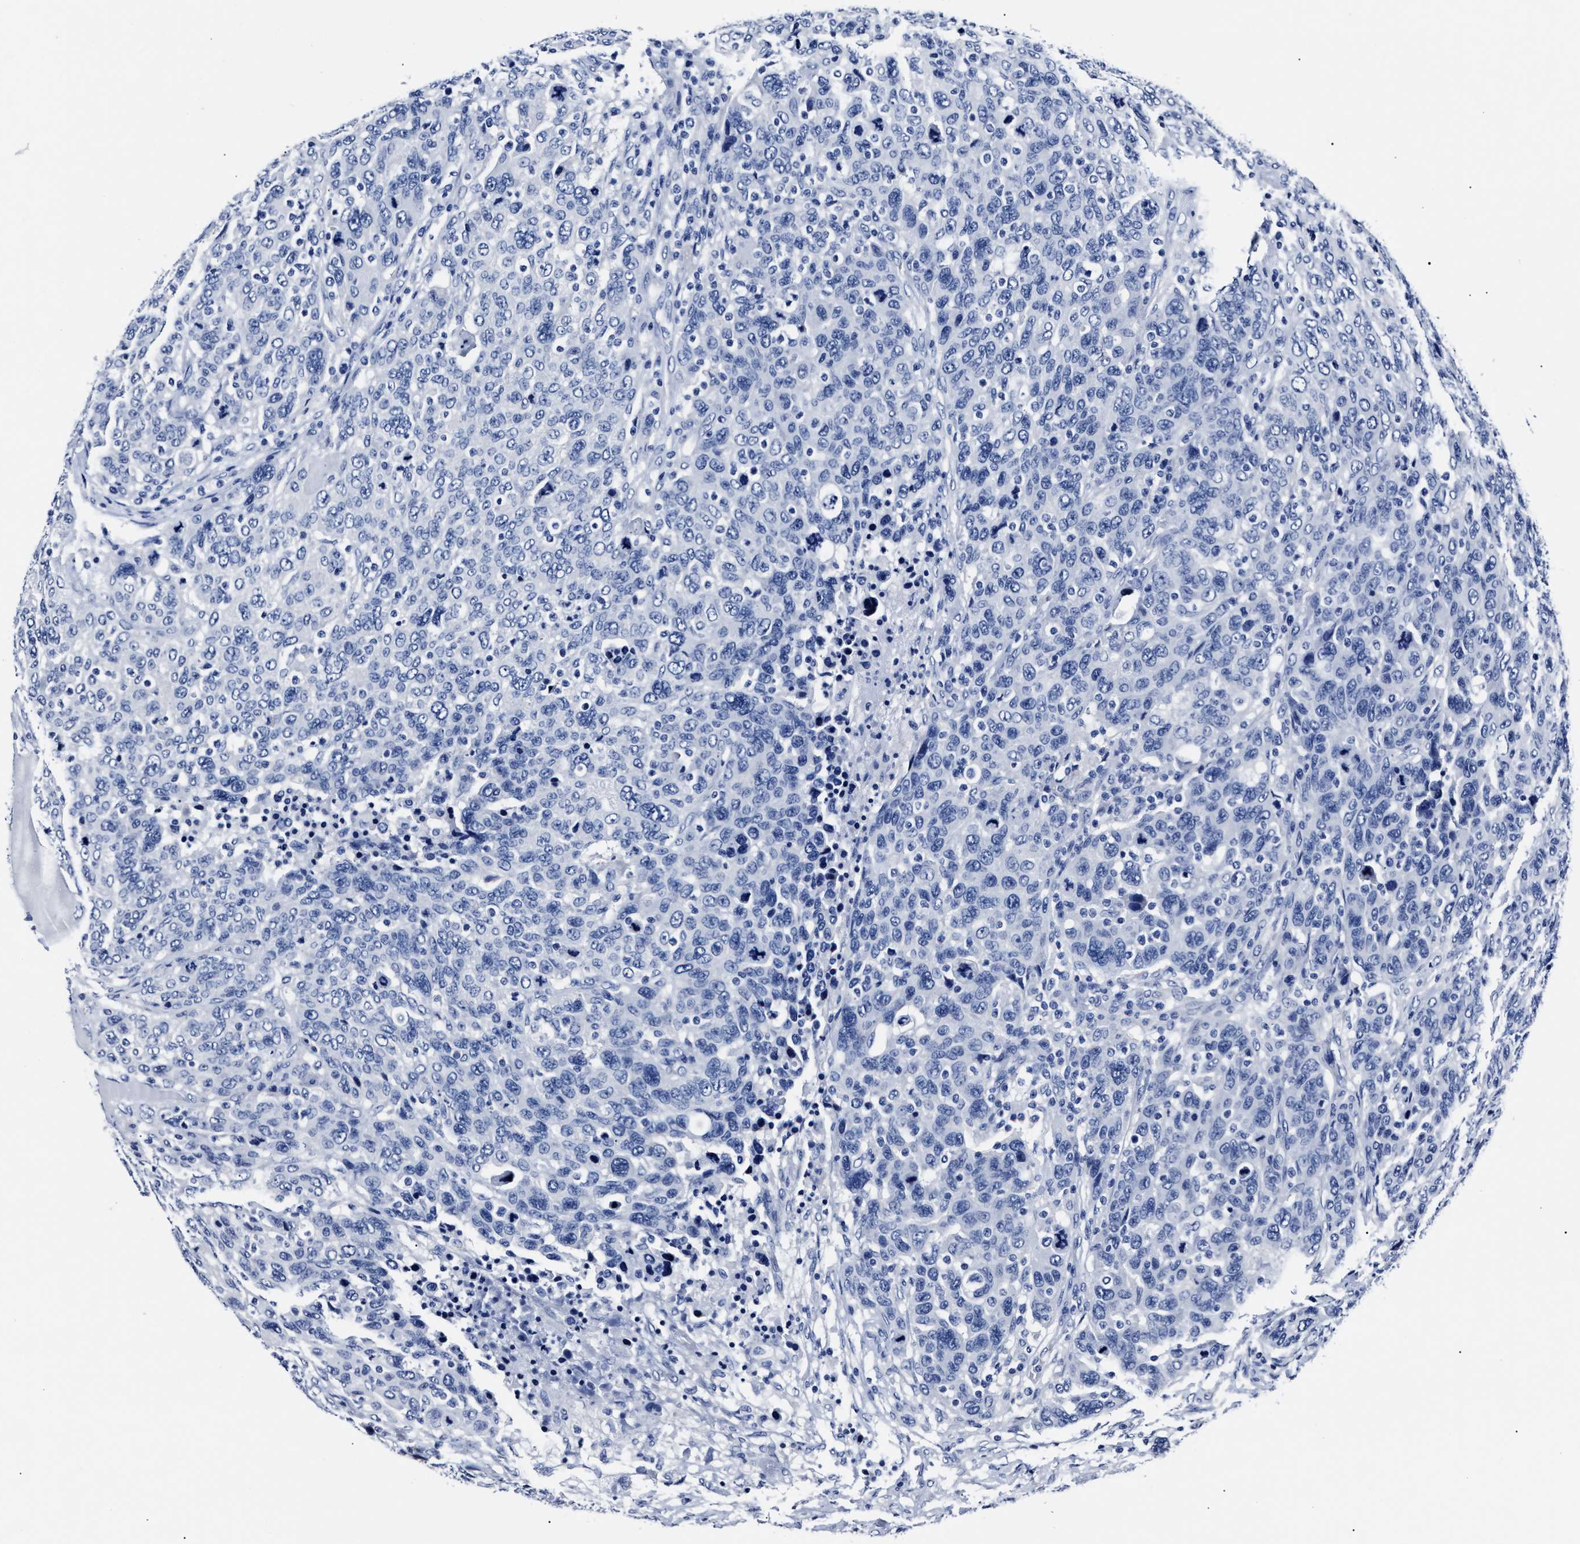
{"staining": {"intensity": "negative", "quantity": "none", "location": "none"}, "tissue": "breast cancer", "cell_type": "Tumor cells", "image_type": "cancer", "snomed": [{"axis": "morphology", "description": "Duct carcinoma"}, {"axis": "topography", "description": "Breast"}], "caption": "Photomicrograph shows no protein staining in tumor cells of breast cancer tissue.", "gene": "ALPG", "patient": {"sex": "female", "age": 37}}